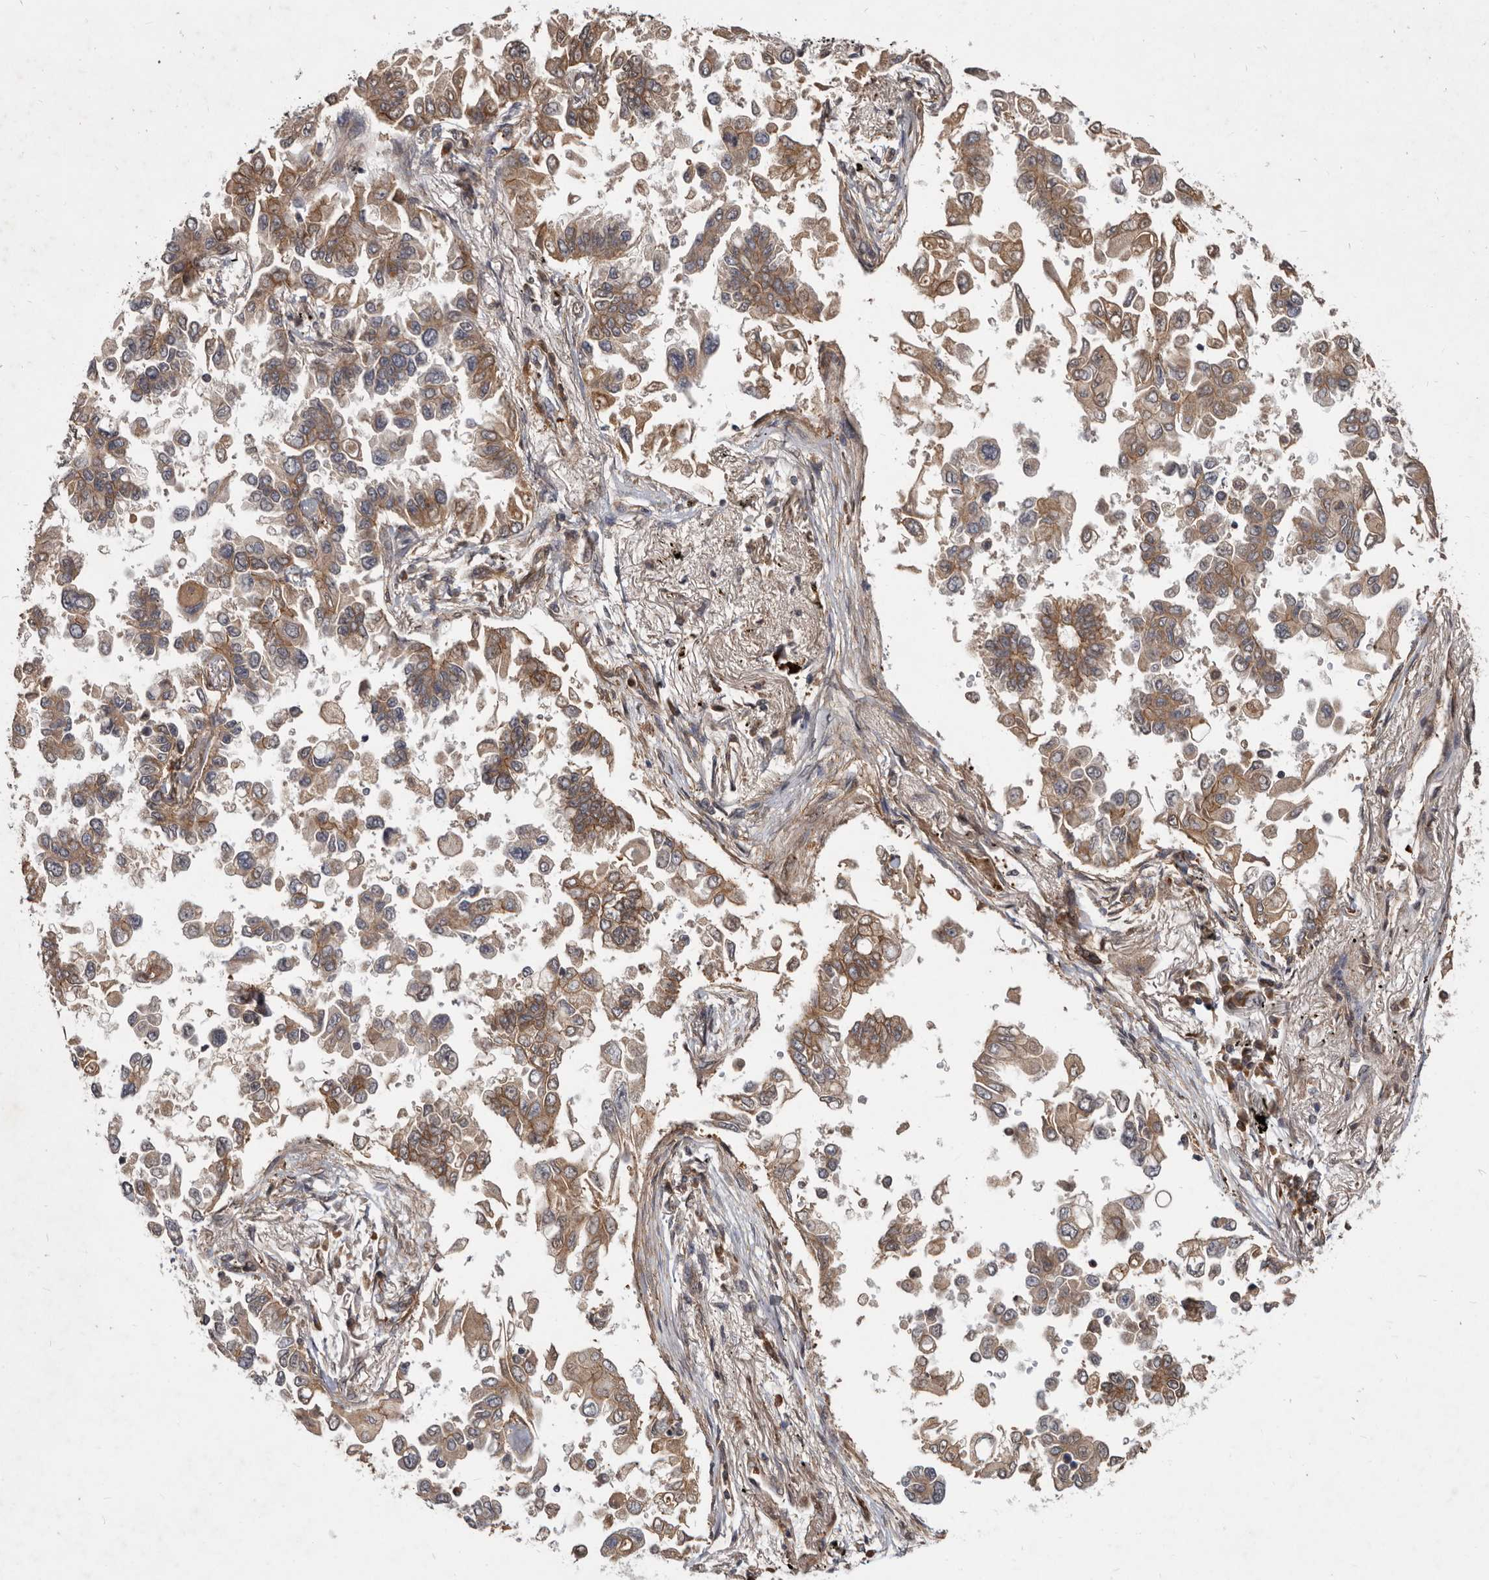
{"staining": {"intensity": "moderate", "quantity": ">75%", "location": "cytoplasmic/membranous"}, "tissue": "lung cancer", "cell_type": "Tumor cells", "image_type": "cancer", "snomed": [{"axis": "morphology", "description": "Adenocarcinoma, NOS"}, {"axis": "topography", "description": "Lung"}], "caption": "A photomicrograph showing moderate cytoplasmic/membranous positivity in about >75% of tumor cells in lung cancer, as visualized by brown immunohistochemical staining.", "gene": "DNAJC28", "patient": {"sex": "female", "age": 67}}